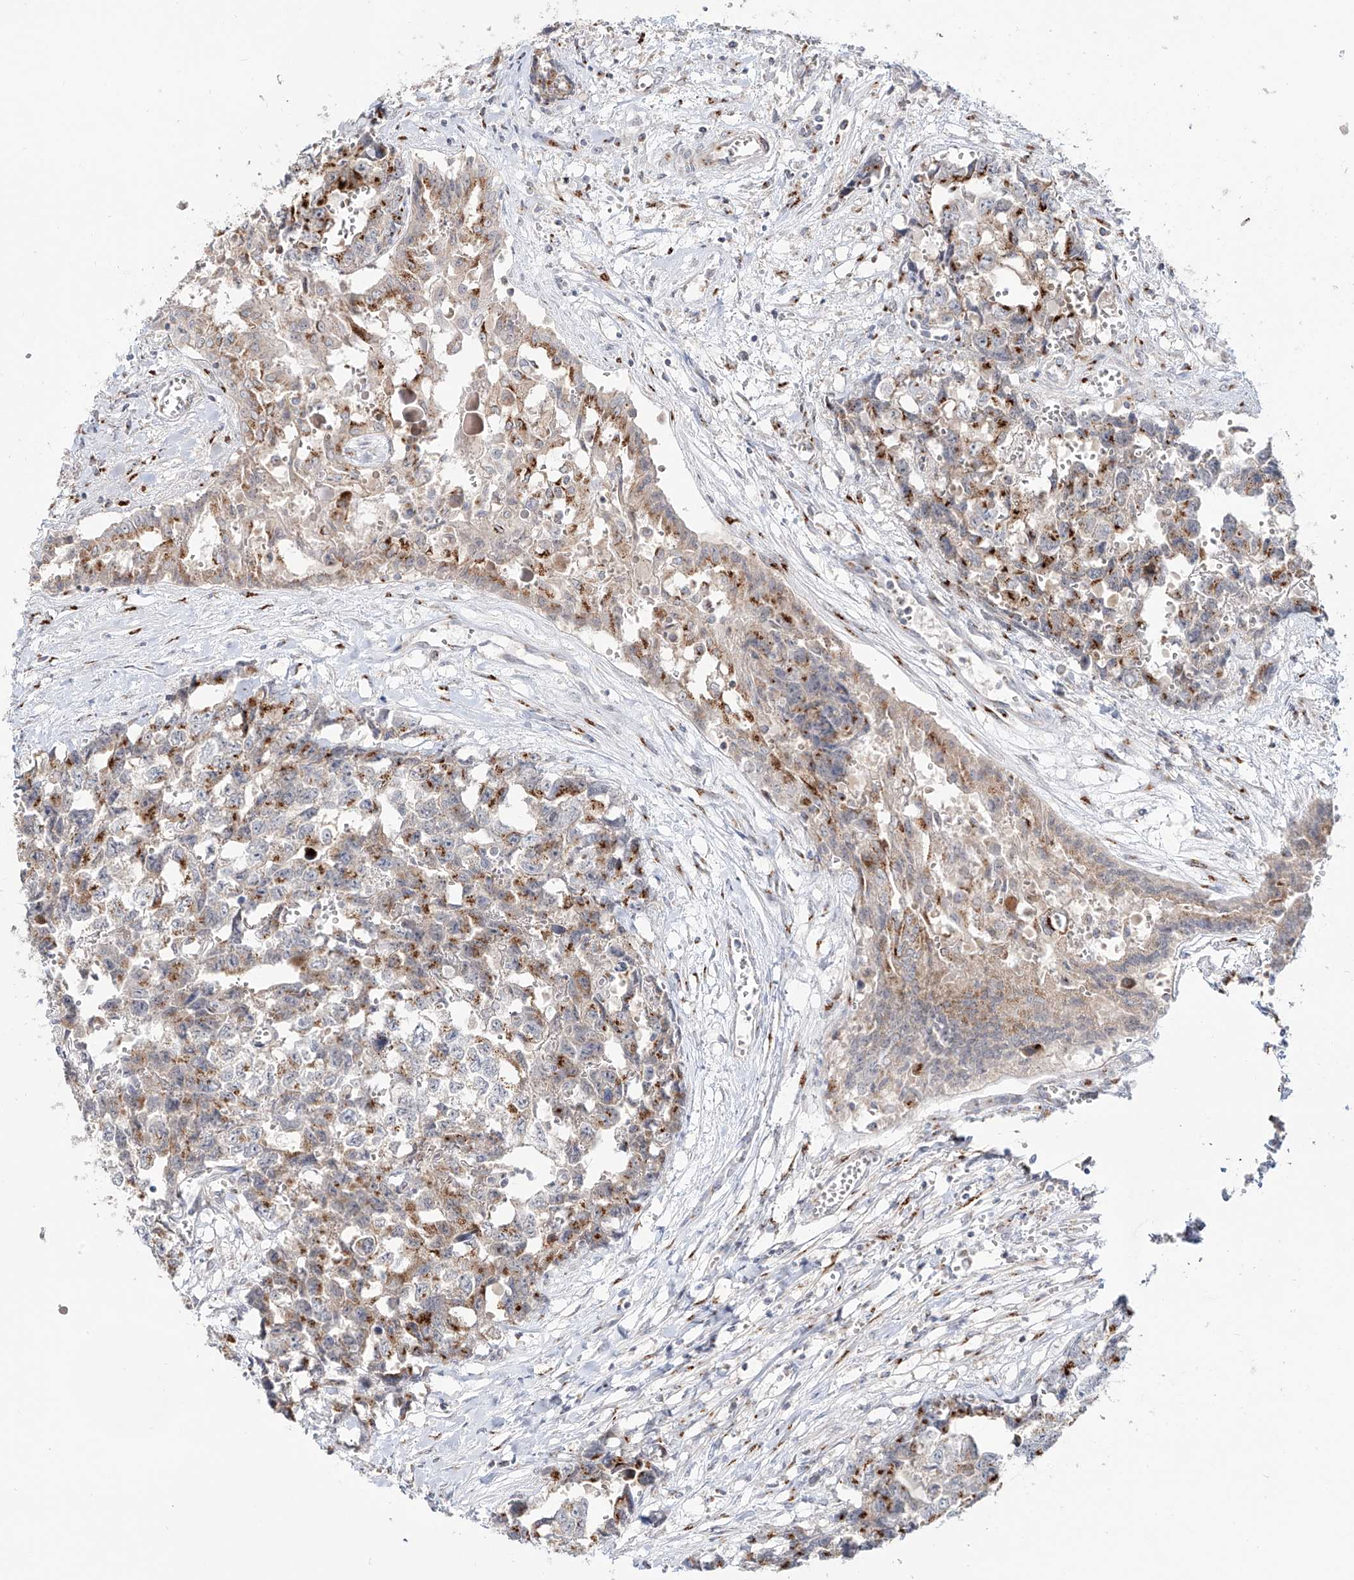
{"staining": {"intensity": "moderate", "quantity": "25%-75%", "location": "cytoplasmic/membranous"}, "tissue": "testis cancer", "cell_type": "Tumor cells", "image_type": "cancer", "snomed": [{"axis": "morphology", "description": "Carcinoma, Embryonal, NOS"}, {"axis": "topography", "description": "Testis"}], "caption": "Tumor cells reveal medium levels of moderate cytoplasmic/membranous expression in about 25%-75% of cells in embryonal carcinoma (testis).", "gene": "BSDC1", "patient": {"sex": "male", "age": 31}}